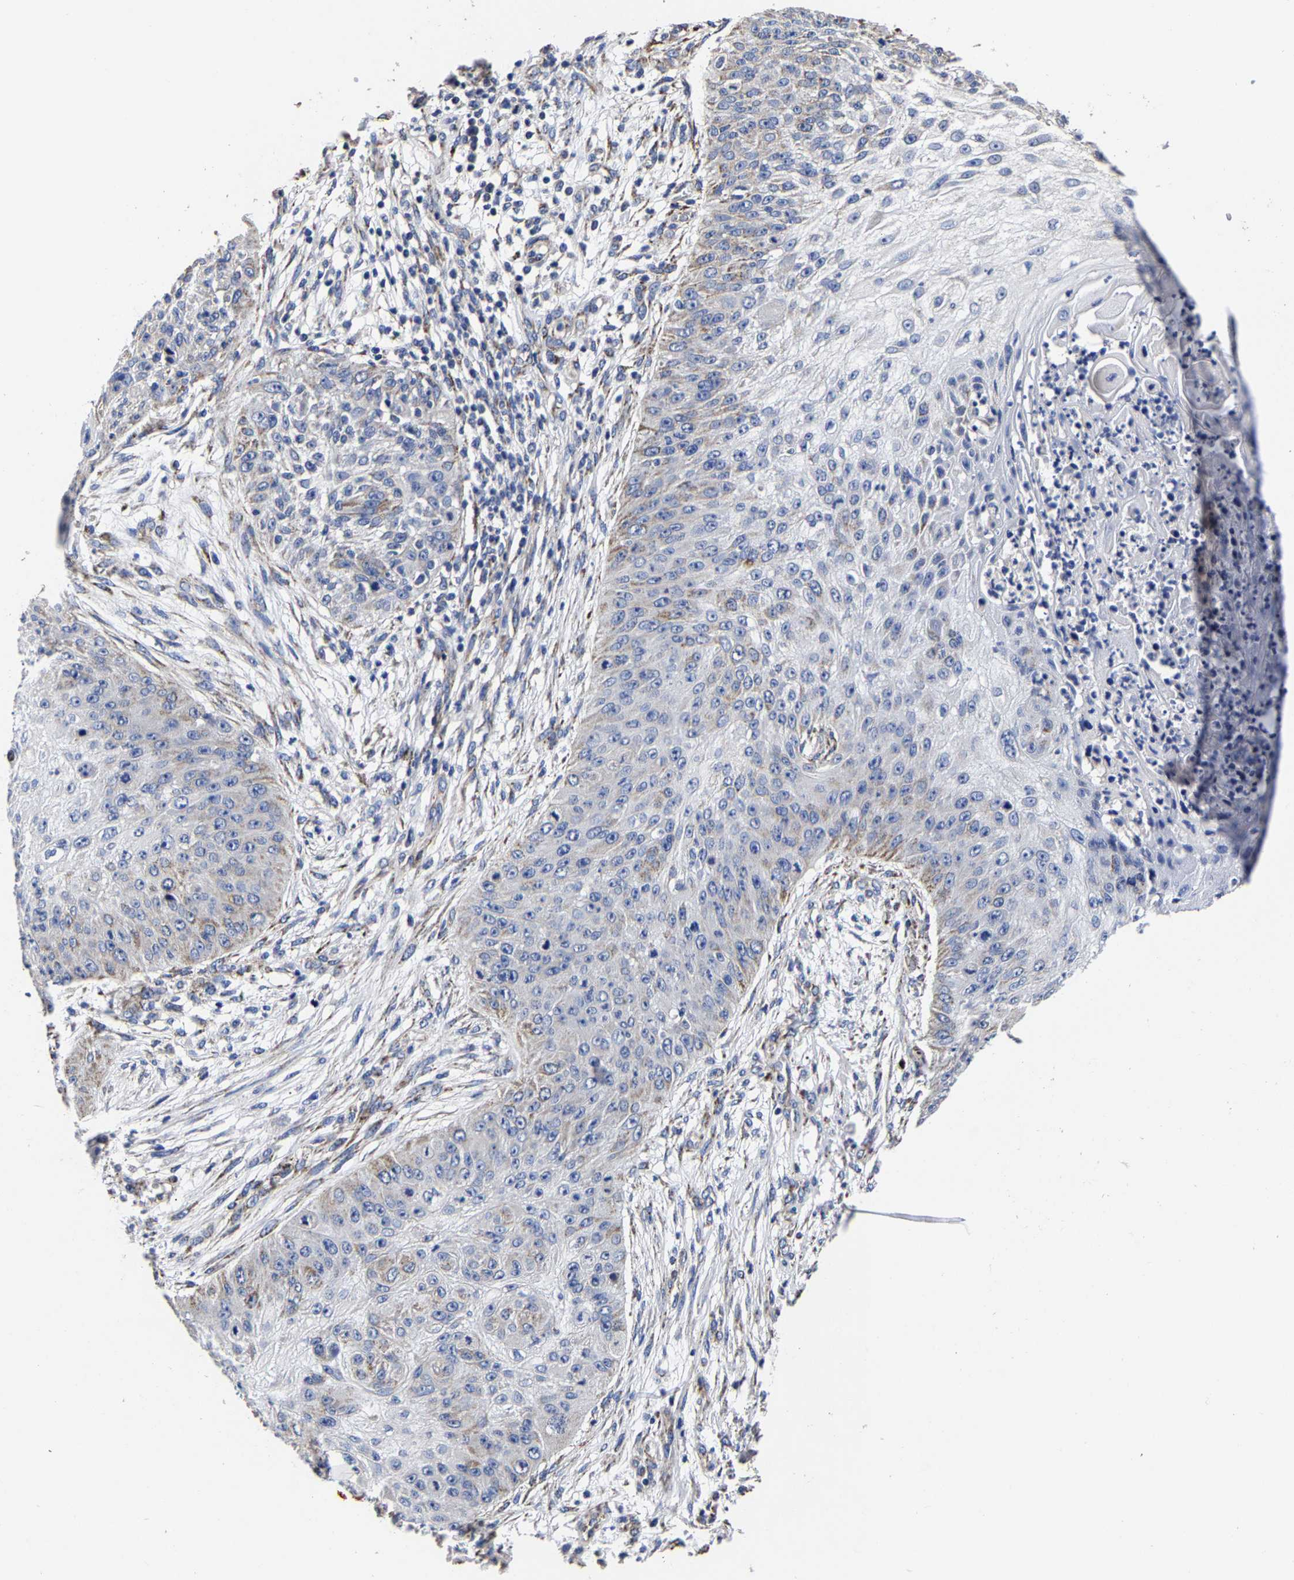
{"staining": {"intensity": "negative", "quantity": "none", "location": "none"}, "tissue": "skin cancer", "cell_type": "Tumor cells", "image_type": "cancer", "snomed": [{"axis": "morphology", "description": "Squamous cell carcinoma, NOS"}, {"axis": "topography", "description": "Skin"}], "caption": "Immunohistochemistry (IHC) of skin squamous cell carcinoma shows no positivity in tumor cells.", "gene": "AASS", "patient": {"sex": "female", "age": 80}}